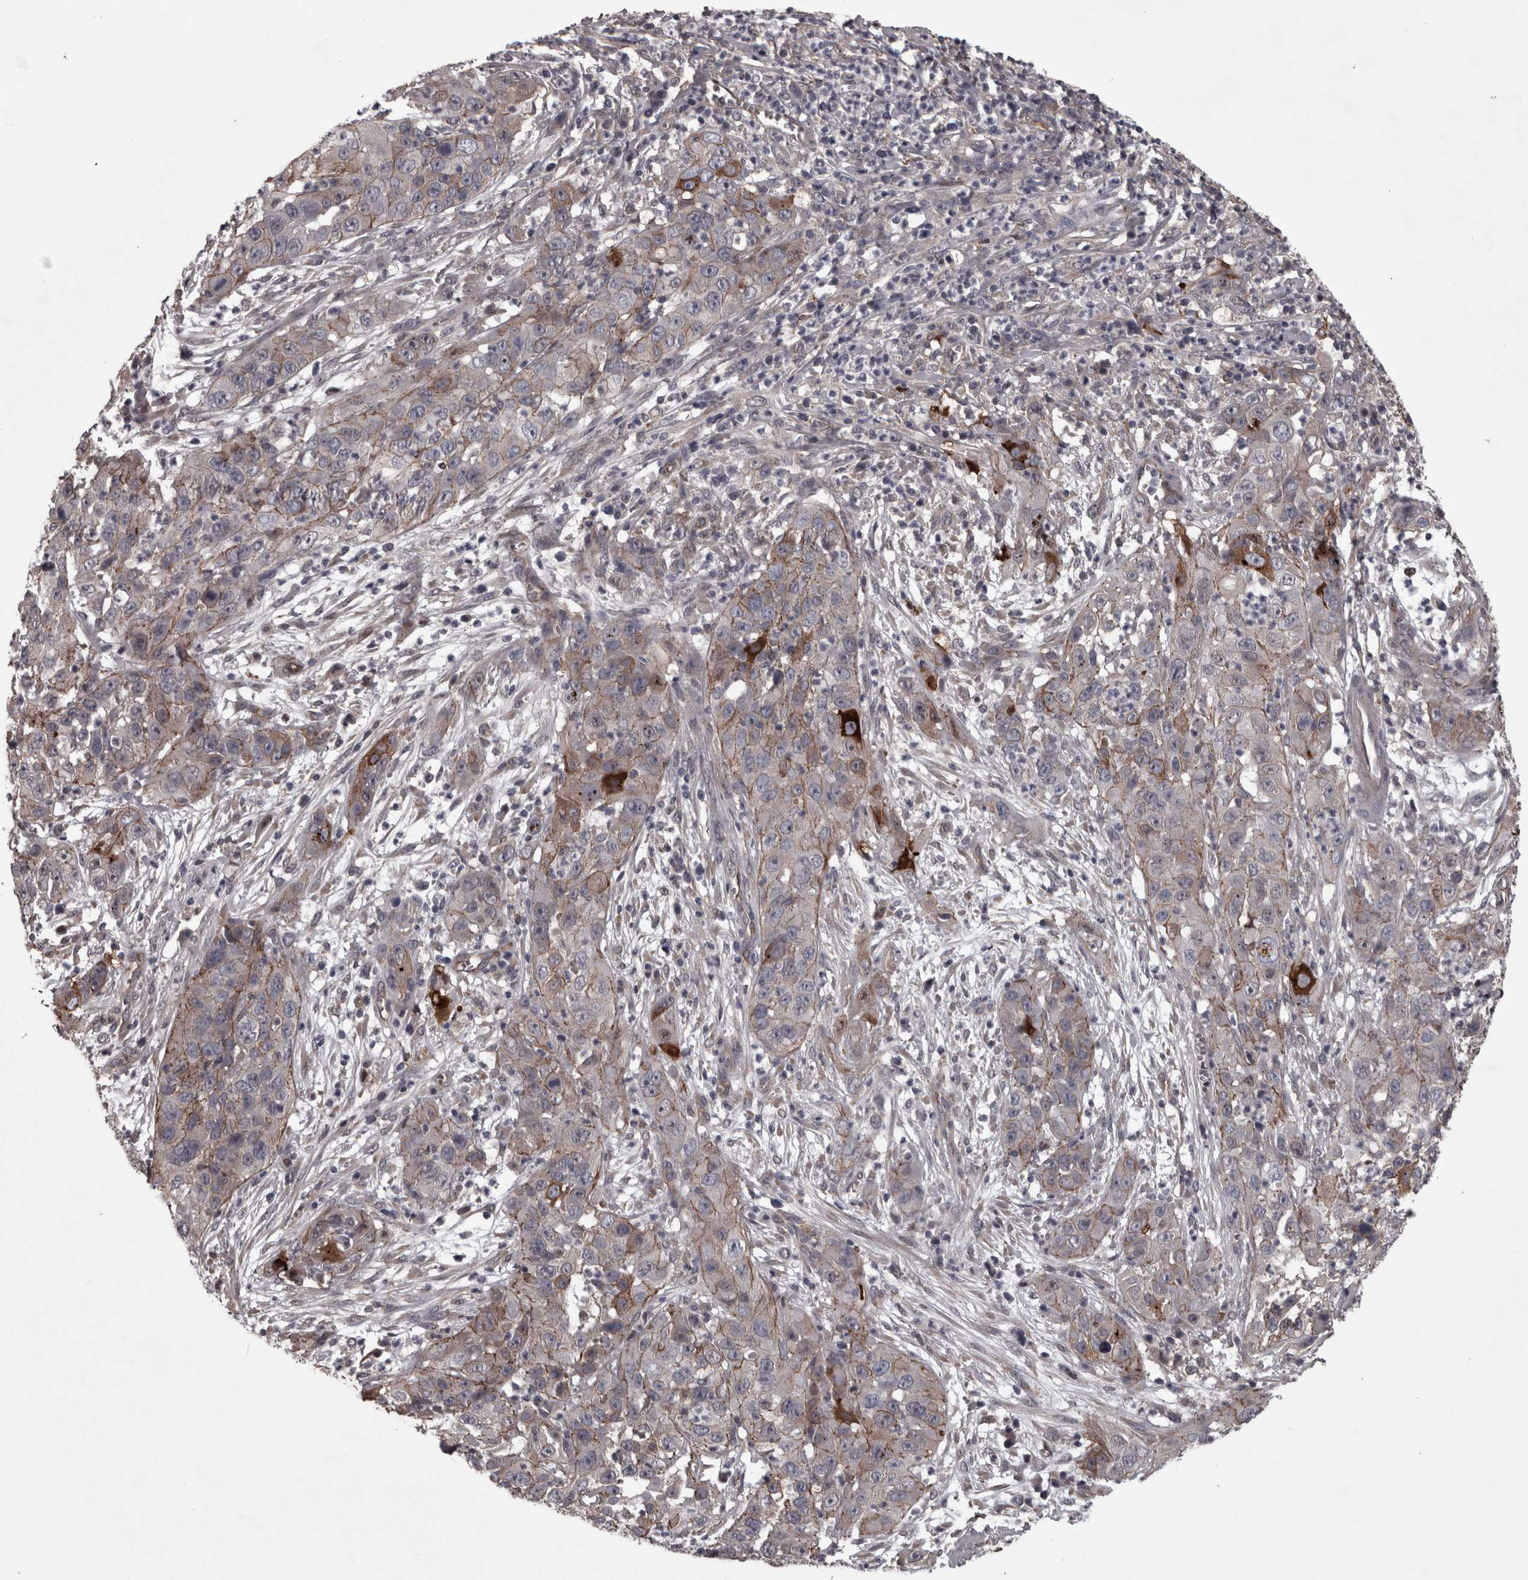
{"staining": {"intensity": "weak", "quantity": "25%-75%", "location": "cytoplasmic/membranous"}, "tissue": "cervical cancer", "cell_type": "Tumor cells", "image_type": "cancer", "snomed": [{"axis": "morphology", "description": "Squamous cell carcinoma, NOS"}, {"axis": "topography", "description": "Cervix"}], "caption": "Human squamous cell carcinoma (cervical) stained with a protein marker reveals weak staining in tumor cells.", "gene": "PCDH17", "patient": {"sex": "female", "age": 32}}